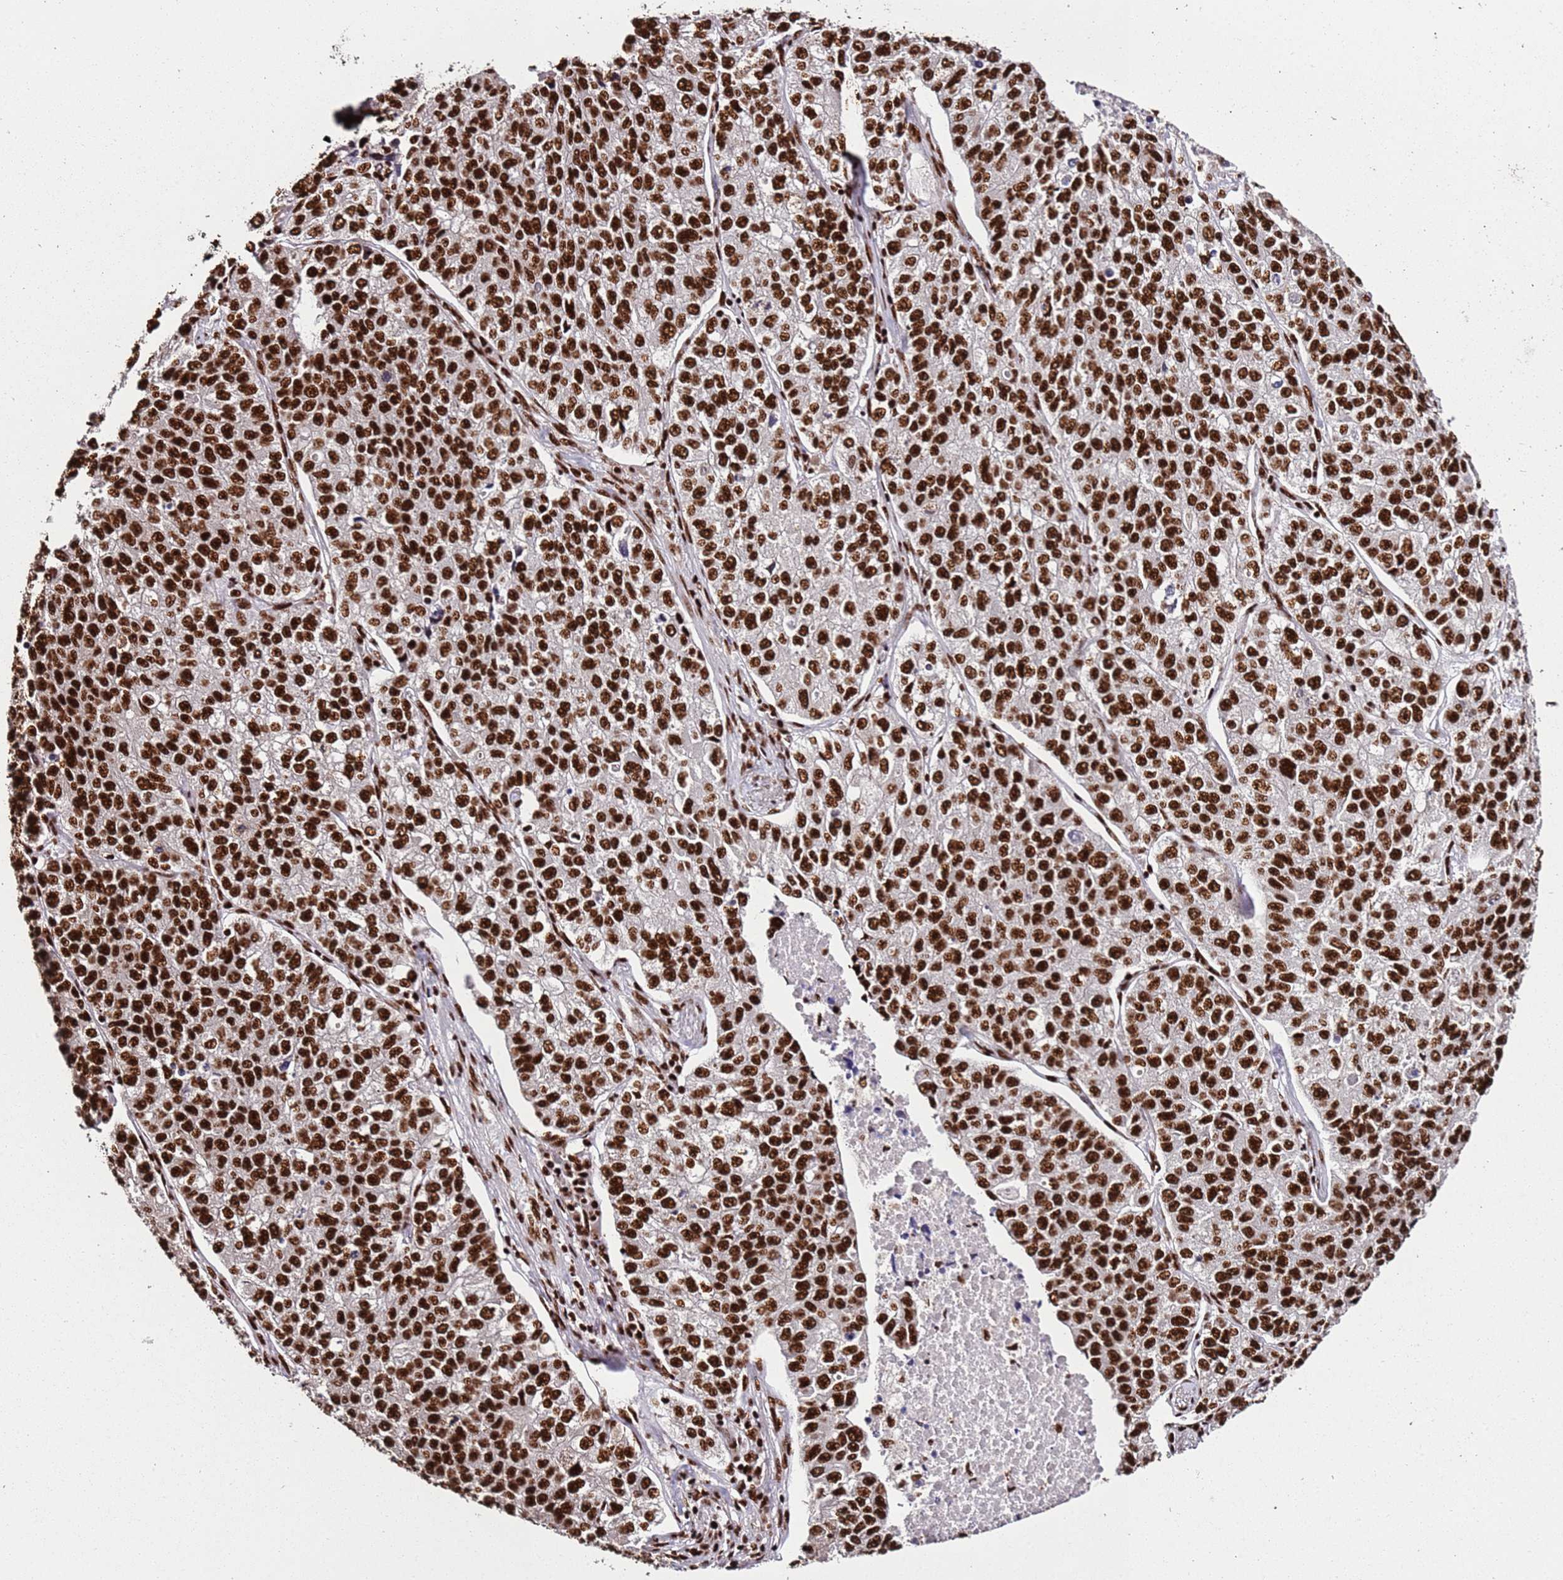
{"staining": {"intensity": "strong", "quantity": ">75%", "location": "nuclear"}, "tissue": "lung cancer", "cell_type": "Tumor cells", "image_type": "cancer", "snomed": [{"axis": "morphology", "description": "Adenocarcinoma, NOS"}, {"axis": "topography", "description": "Lung"}], "caption": "Immunohistochemical staining of adenocarcinoma (lung) reveals strong nuclear protein positivity in about >75% of tumor cells.", "gene": "C6orf226", "patient": {"sex": "male", "age": 49}}